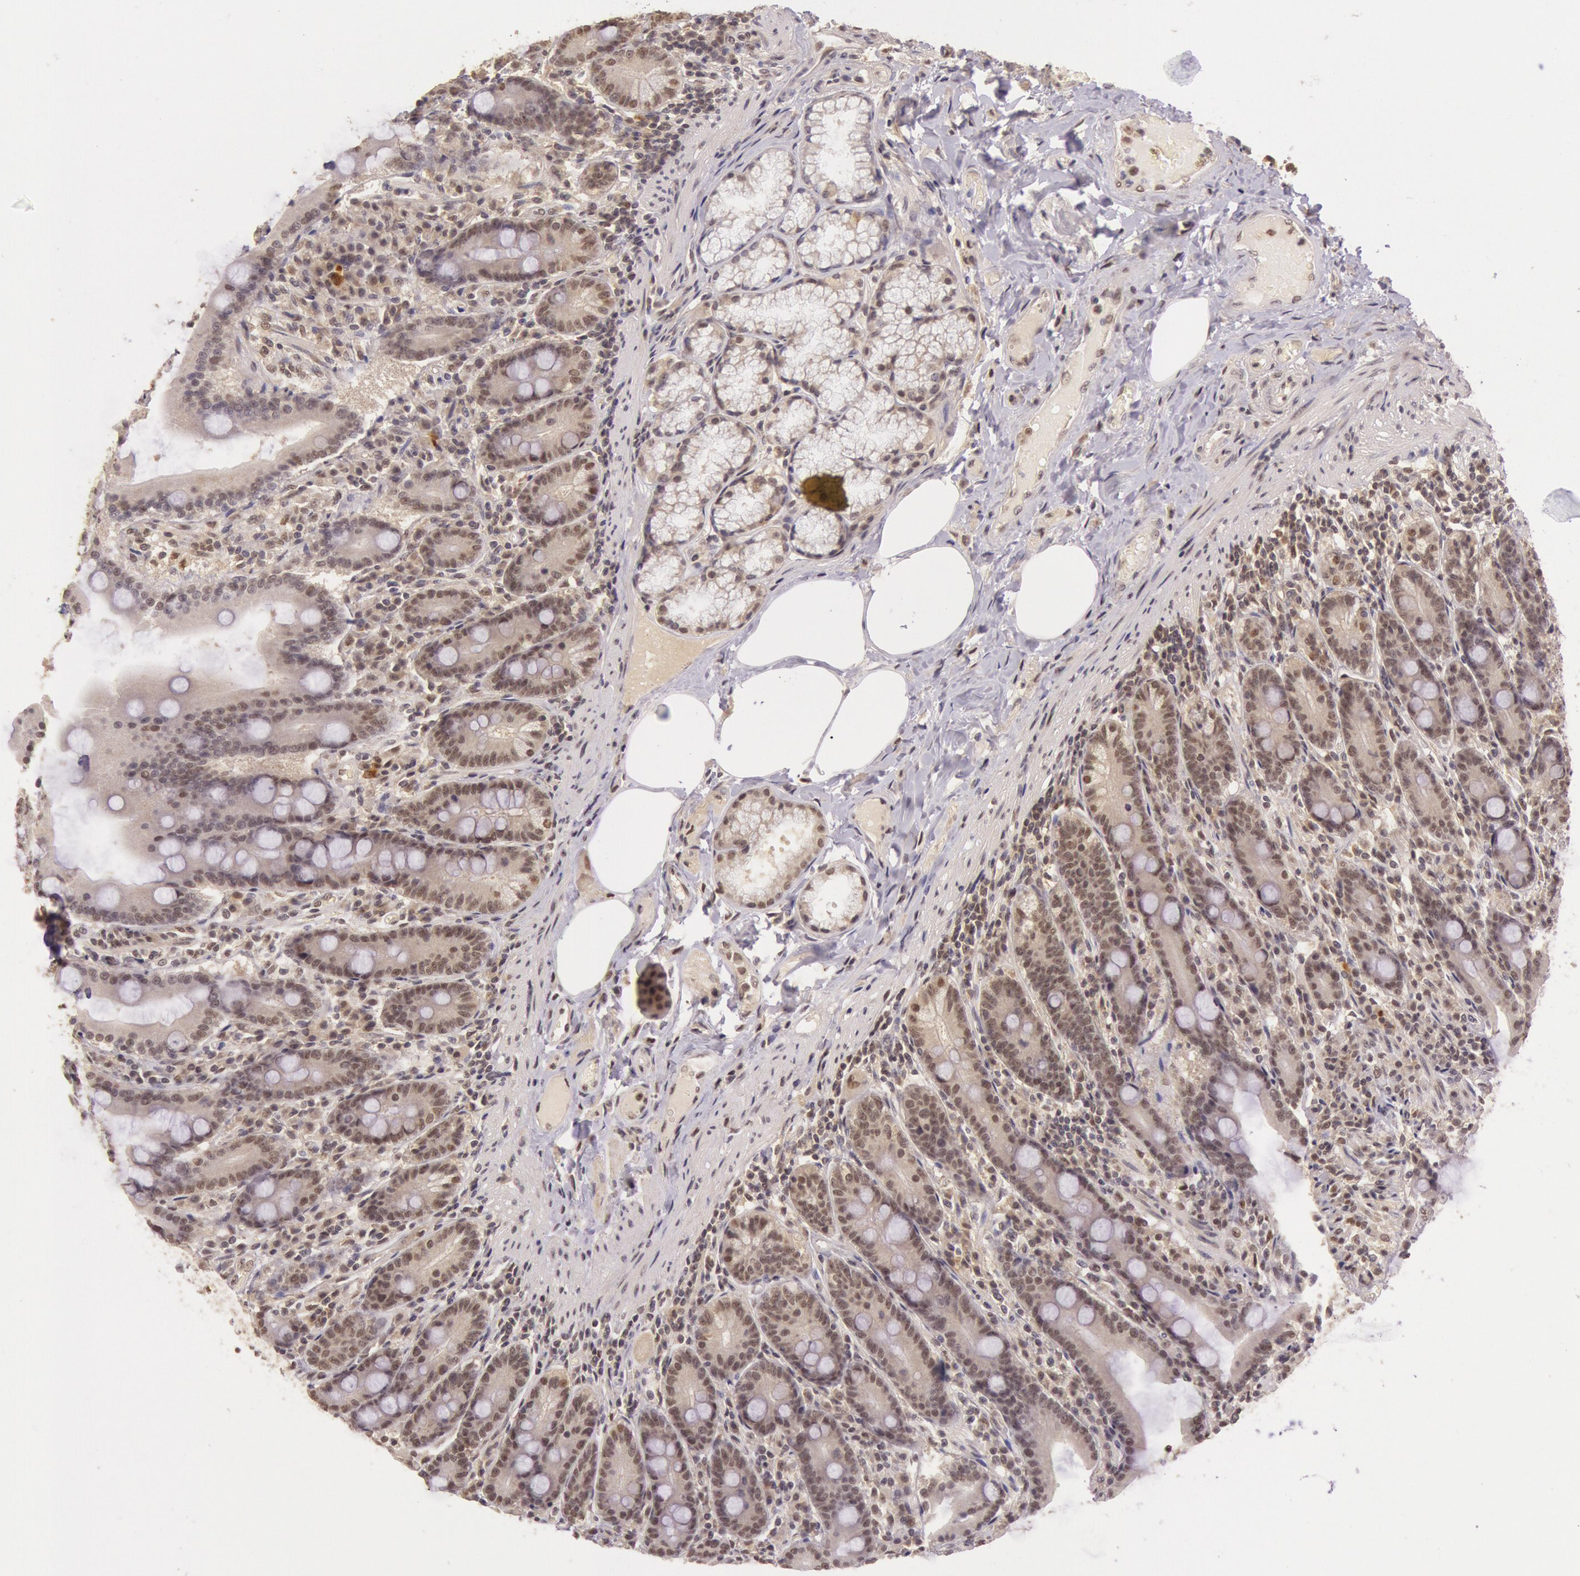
{"staining": {"intensity": "moderate", "quantity": "25%-75%", "location": "nuclear"}, "tissue": "duodenum", "cell_type": "Glandular cells", "image_type": "normal", "snomed": [{"axis": "morphology", "description": "Normal tissue, NOS"}, {"axis": "topography", "description": "Duodenum"}], "caption": "A high-resolution micrograph shows immunohistochemistry staining of unremarkable duodenum, which reveals moderate nuclear positivity in about 25%-75% of glandular cells.", "gene": "RTL10", "patient": {"sex": "female", "age": 64}}